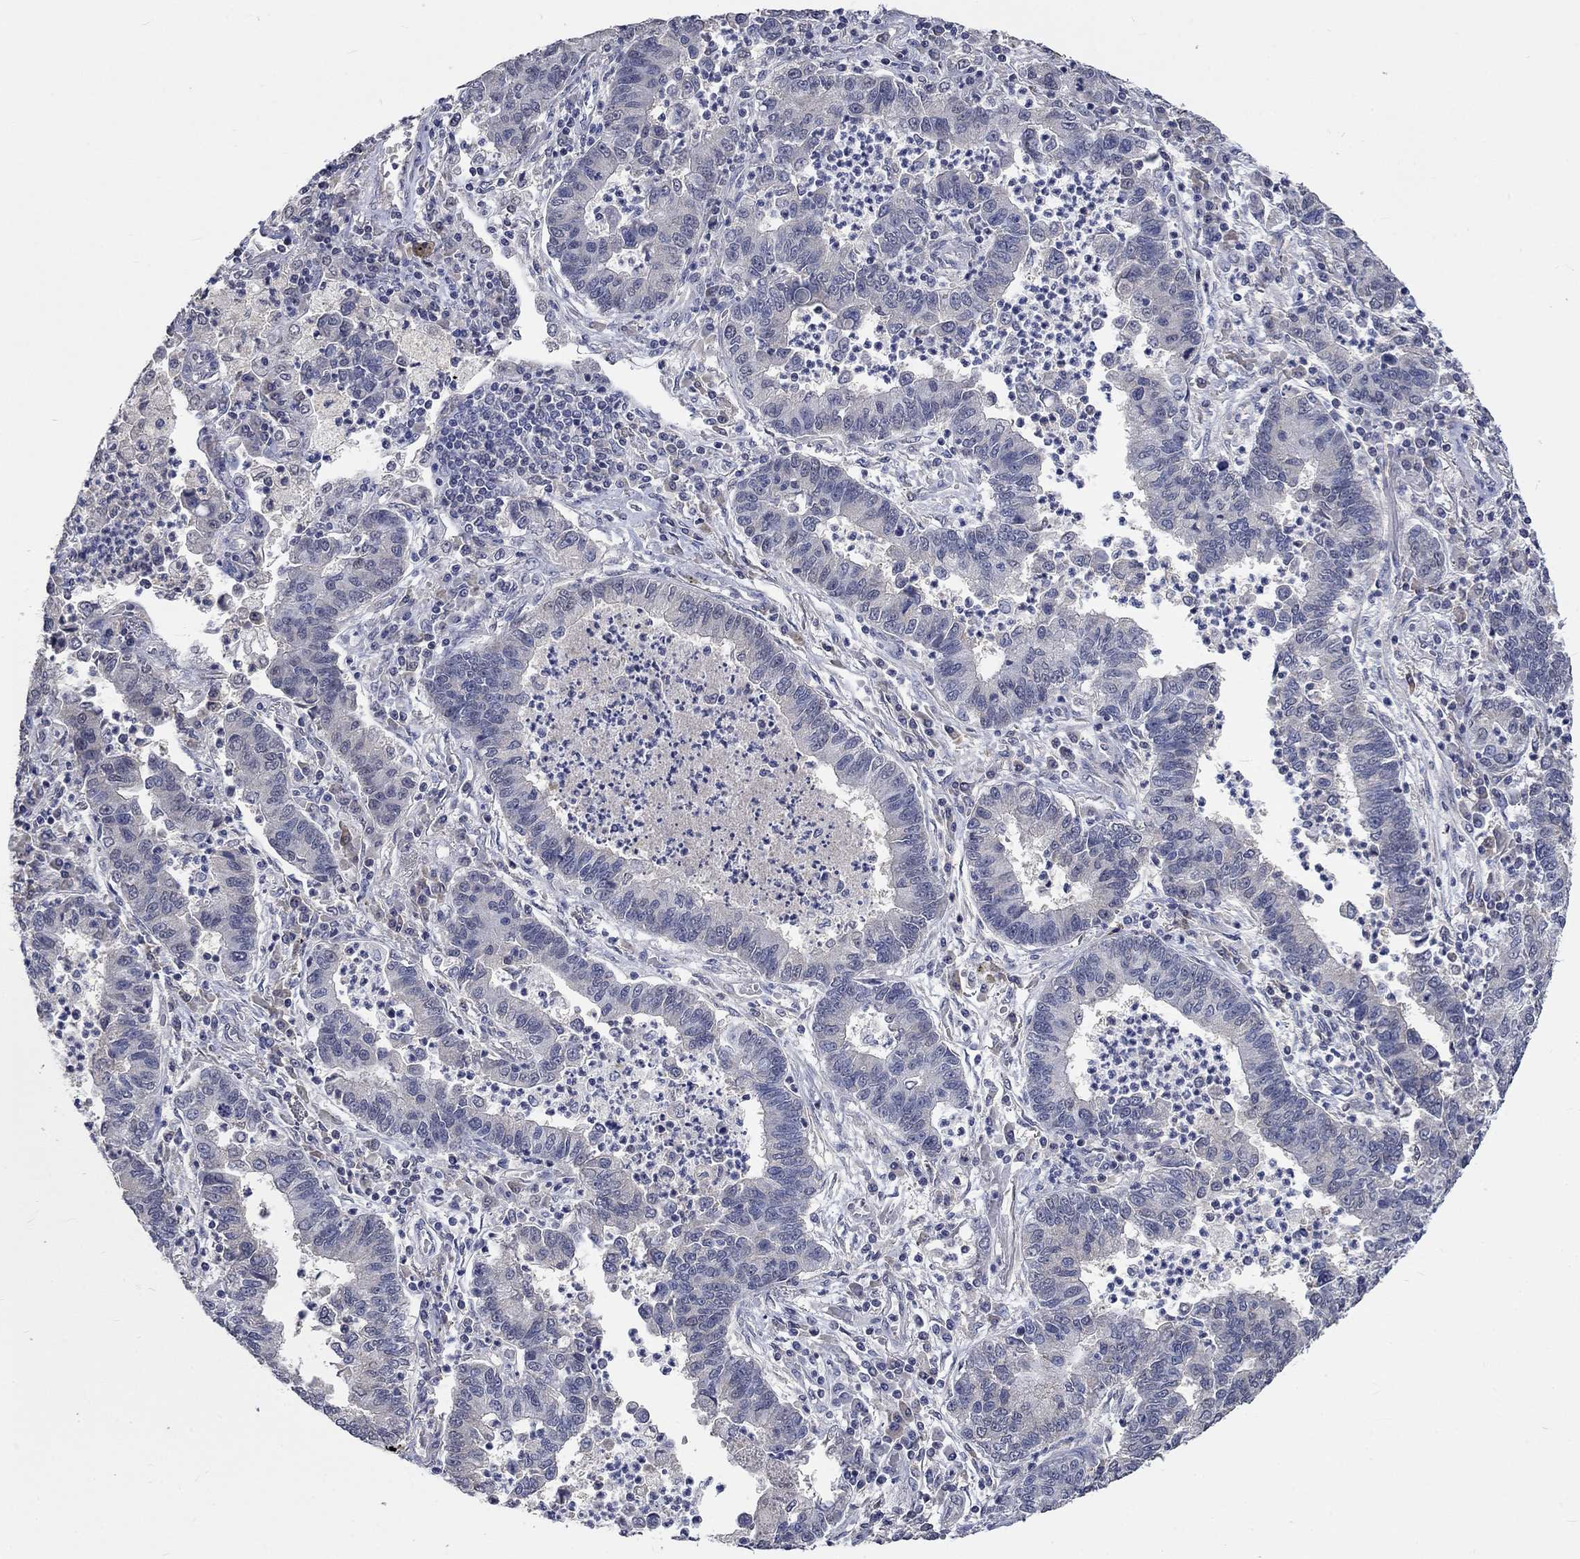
{"staining": {"intensity": "negative", "quantity": "none", "location": "none"}, "tissue": "lung cancer", "cell_type": "Tumor cells", "image_type": "cancer", "snomed": [{"axis": "morphology", "description": "Adenocarcinoma, NOS"}, {"axis": "topography", "description": "Lung"}], "caption": "This micrograph is of adenocarcinoma (lung) stained with immunohistochemistry to label a protein in brown with the nuclei are counter-stained blue. There is no positivity in tumor cells.", "gene": "ZBTB18", "patient": {"sex": "female", "age": 57}}